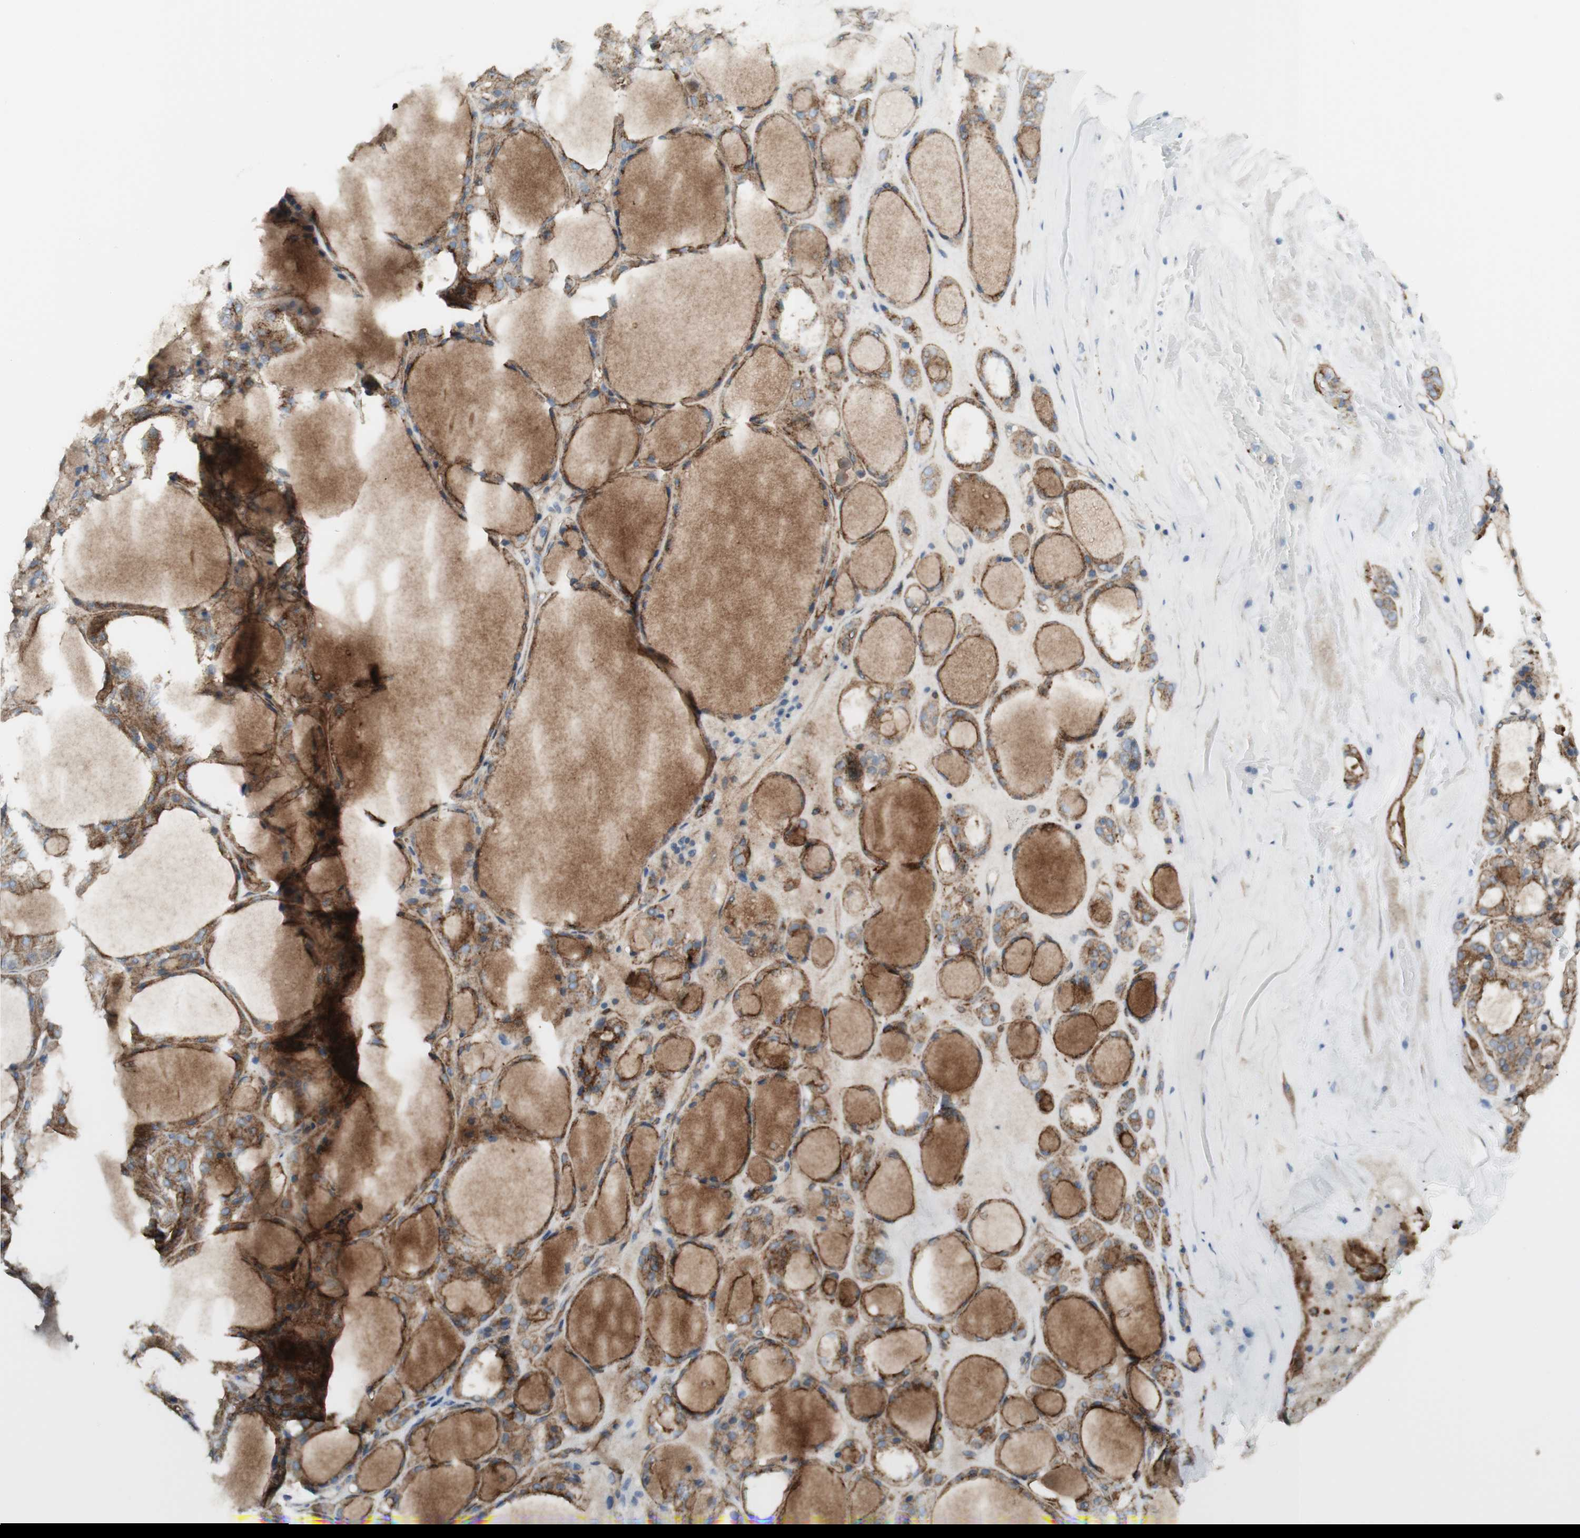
{"staining": {"intensity": "weak", "quantity": "25%-75%", "location": "cytoplasmic/membranous"}, "tissue": "thyroid gland", "cell_type": "Glandular cells", "image_type": "normal", "snomed": [{"axis": "morphology", "description": "Normal tissue, NOS"}, {"axis": "morphology", "description": "Carcinoma, NOS"}, {"axis": "topography", "description": "Thyroid gland"}], "caption": "Immunohistochemistry of unremarkable thyroid gland exhibits low levels of weak cytoplasmic/membranous staining in approximately 25%-75% of glandular cells.", "gene": "MYO6", "patient": {"sex": "female", "age": 86}}